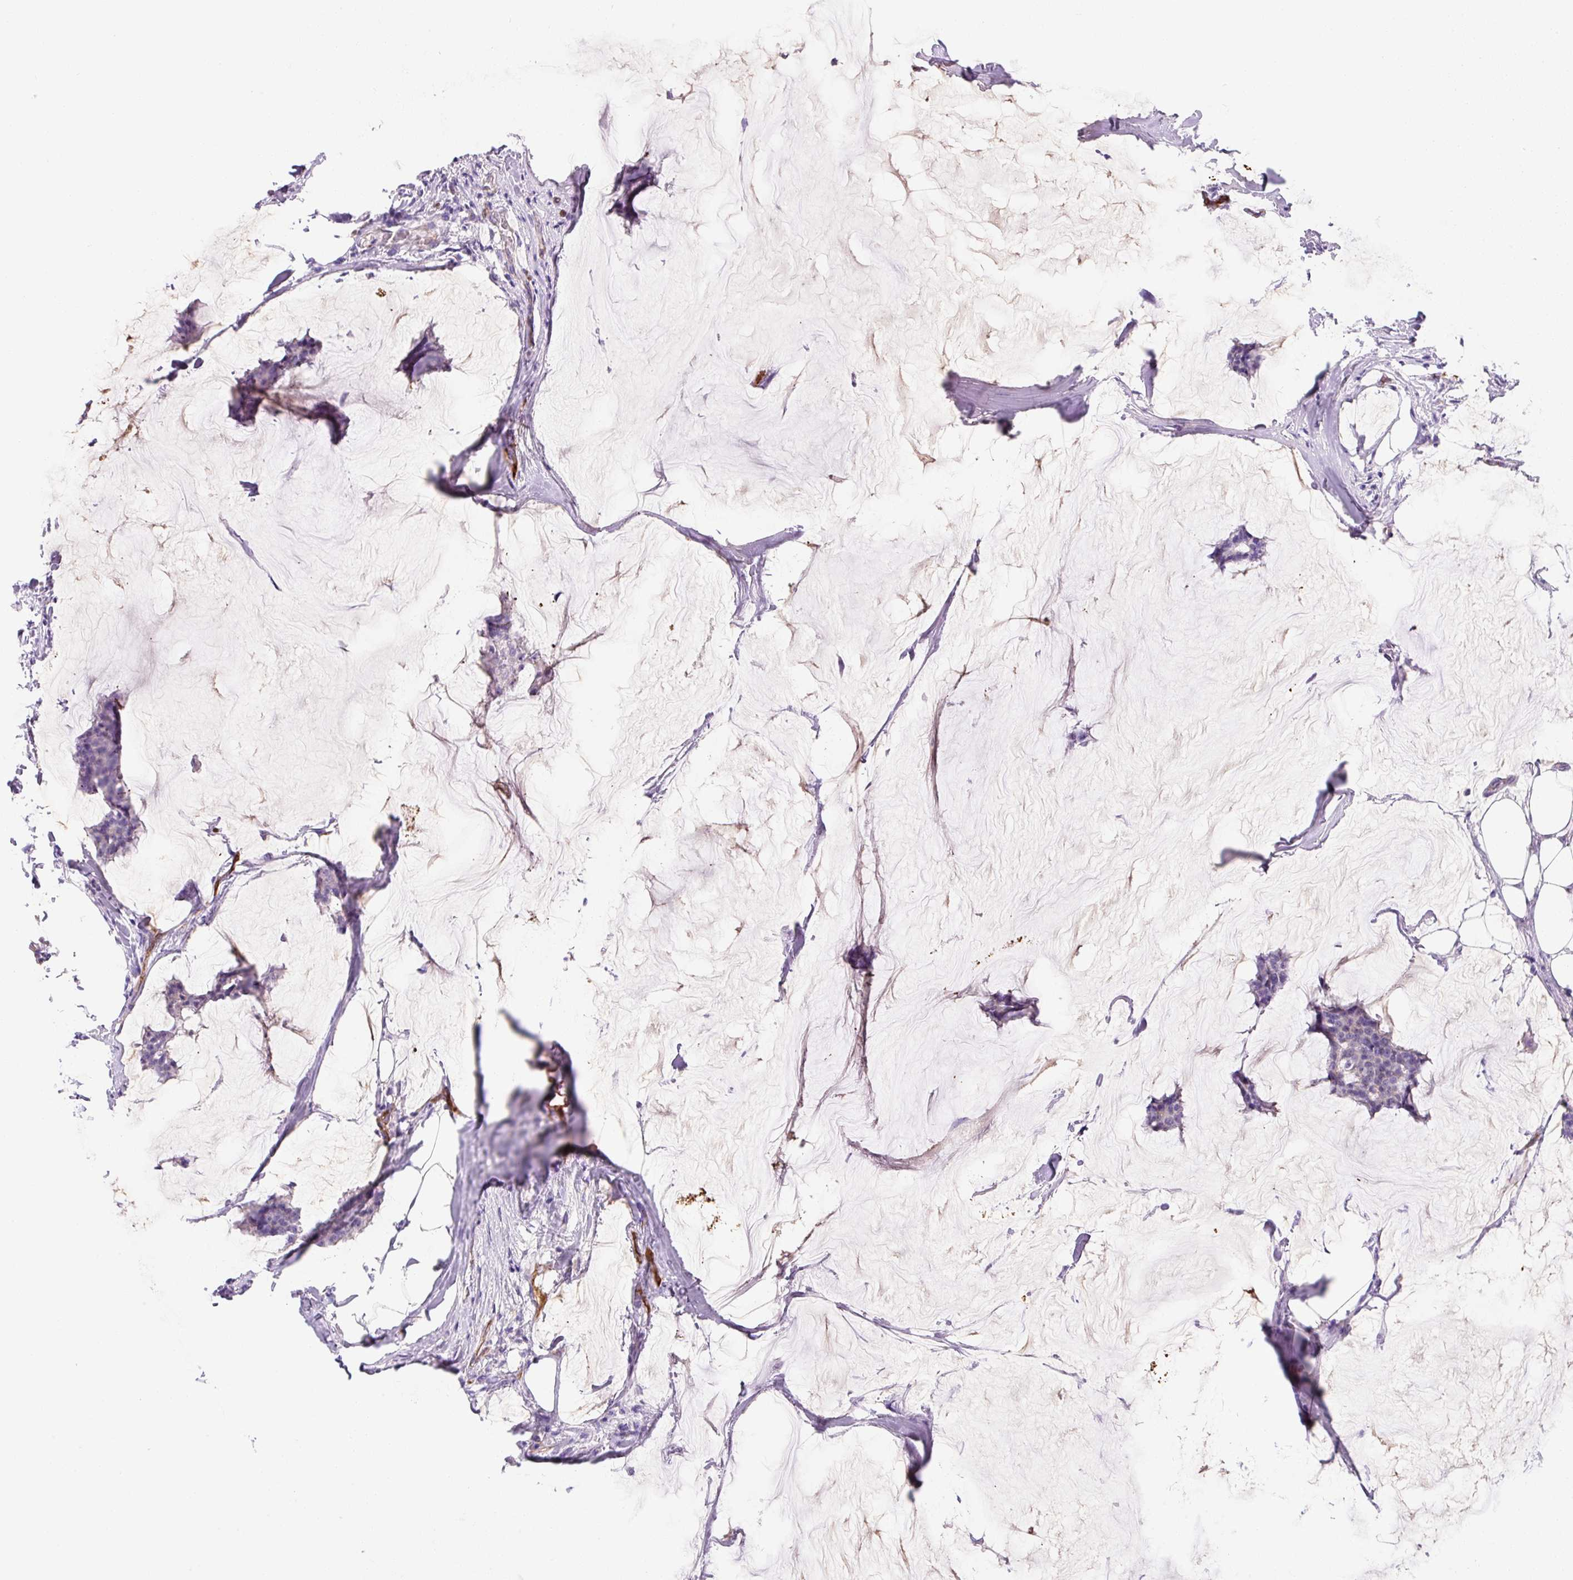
{"staining": {"intensity": "negative", "quantity": "none", "location": "none"}, "tissue": "breast cancer", "cell_type": "Tumor cells", "image_type": "cancer", "snomed": [{"axis": "morphology", "description": "Duct carcinoma"}, {"axis": "topography", "description": "Breast"}], "caption": "This is a histopathology image of IHC staining of breast cancer, which shows no expression in tumor cells.", "gene": "ASB4", "patient": {"sex": "female", "age": 93}}